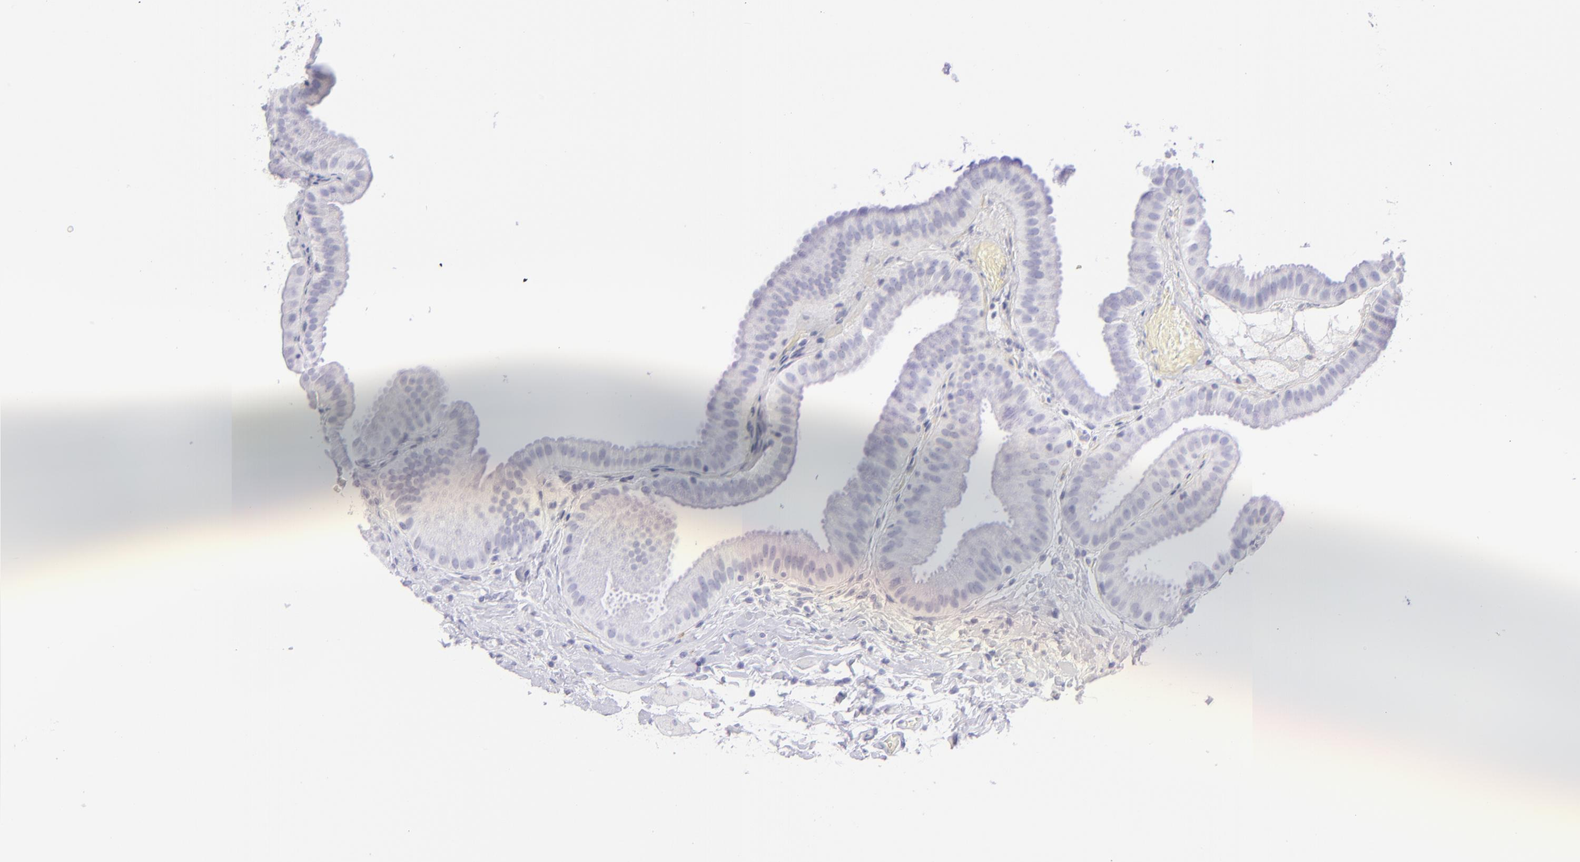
{"staining": {"intensity": "negative", "quantity": "none", "location": "none"}, "tissue": "gallbladder", "cell_type": "Glandular cells", "image_type": "normal", "snomed": [{"axis": "morphology", "description": "Normal tissue, NOS"}, {"axis": "topography", "description": "Gallbladder"}], "caption": "DAB immunohistochemical staining of unremarkable gallbladder displays no significant positivity in glandular cells.", "gene": "CD72", "patient": {"sex": "female", "age": 63}}